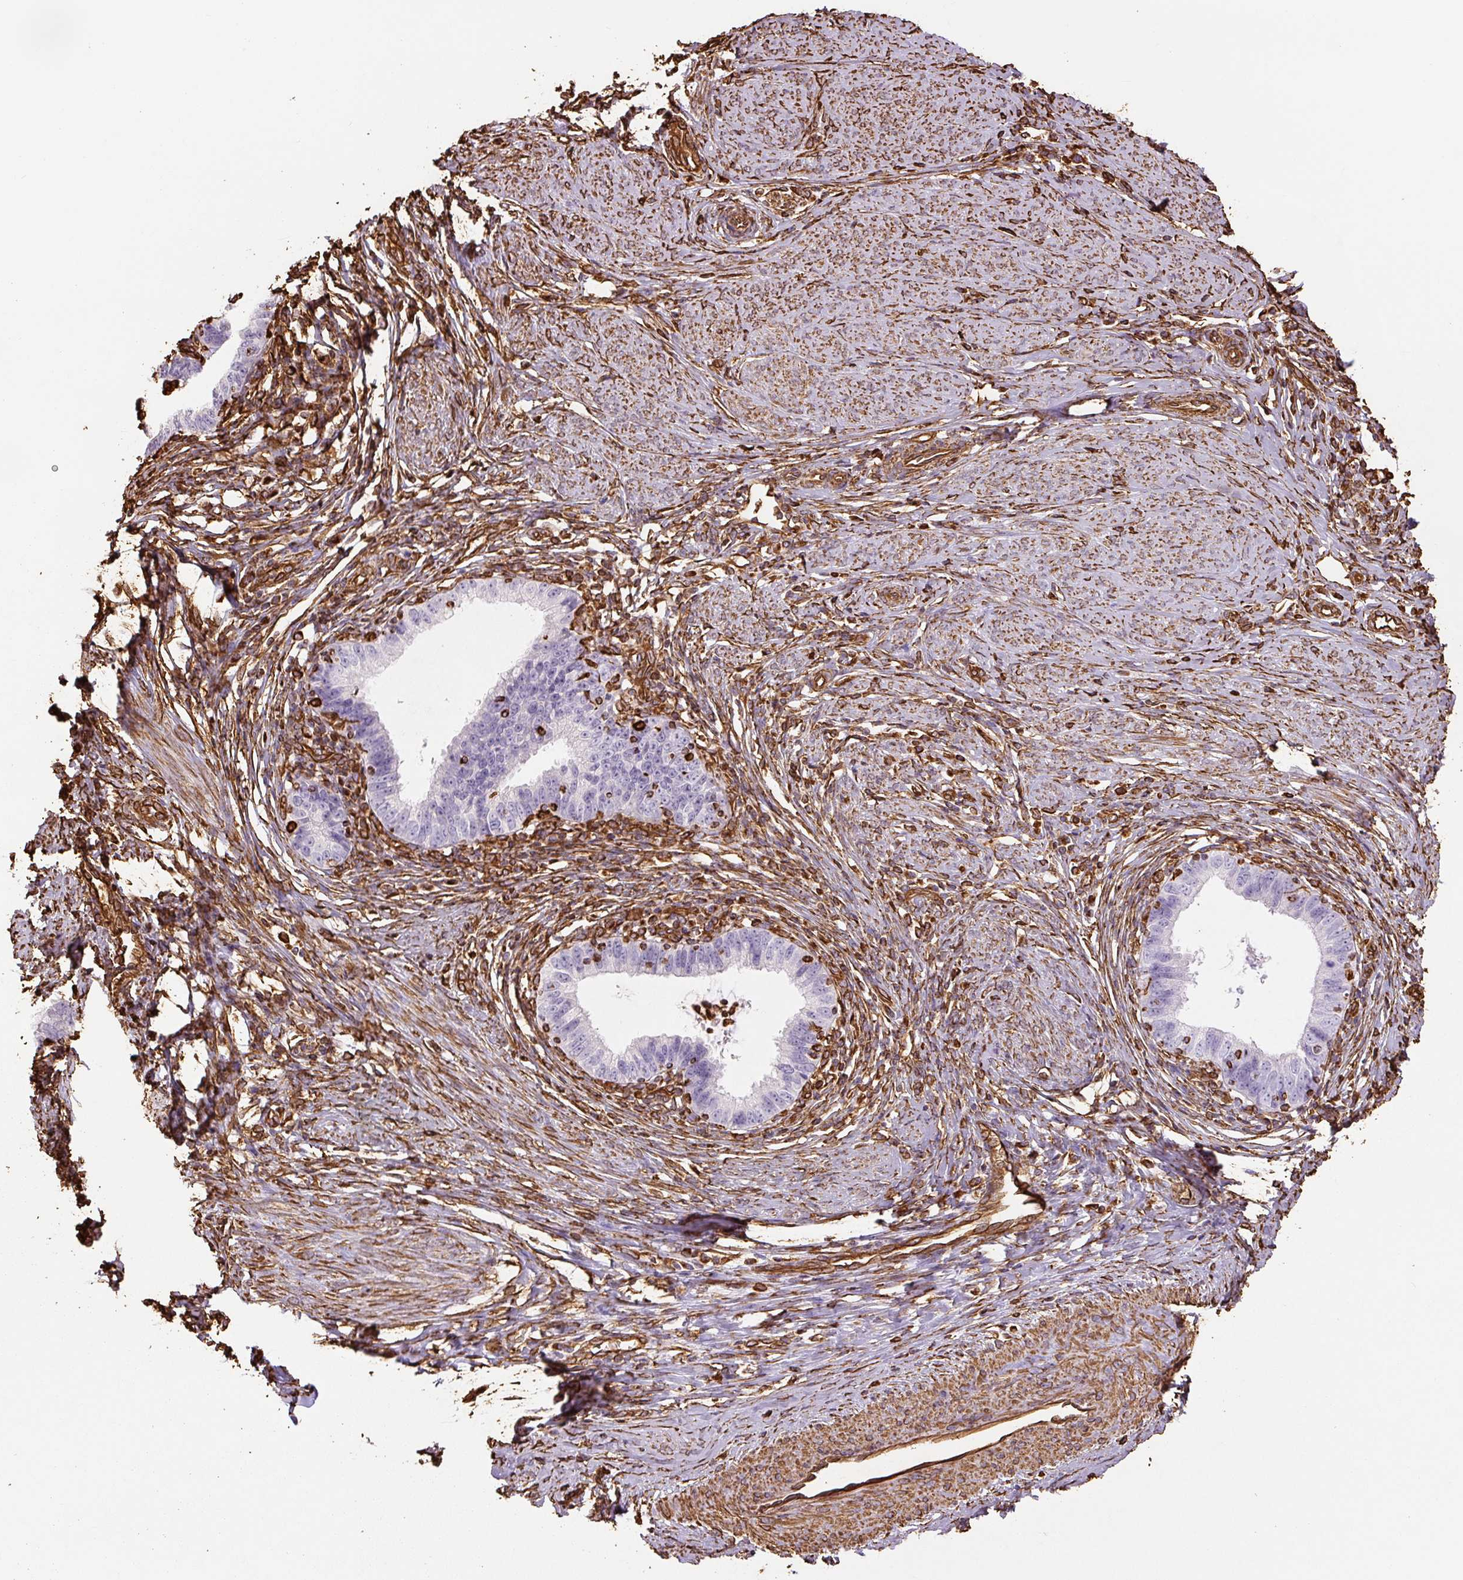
{"staining": {"intensity": "negative", "quantity": "none", "location": "none"}, "tissue": "cervical cancer", "cell_type": "Tumor cells", "image_type": "cancer", "snomed": [{"axis": "morphology", "description": "Adenocarcinoma, NOS"}, {"axis": "topography", "description": "Cervix"}], "caption": "The image reveals no significant positivity in tumor cells of cervical cancer. (DAB (3,3'-diaminobenzidine) IHC visualized using brightfield microscopy, high magnification).", "gene": "VIM", "patient": {"sex": "female", "age": 36}}